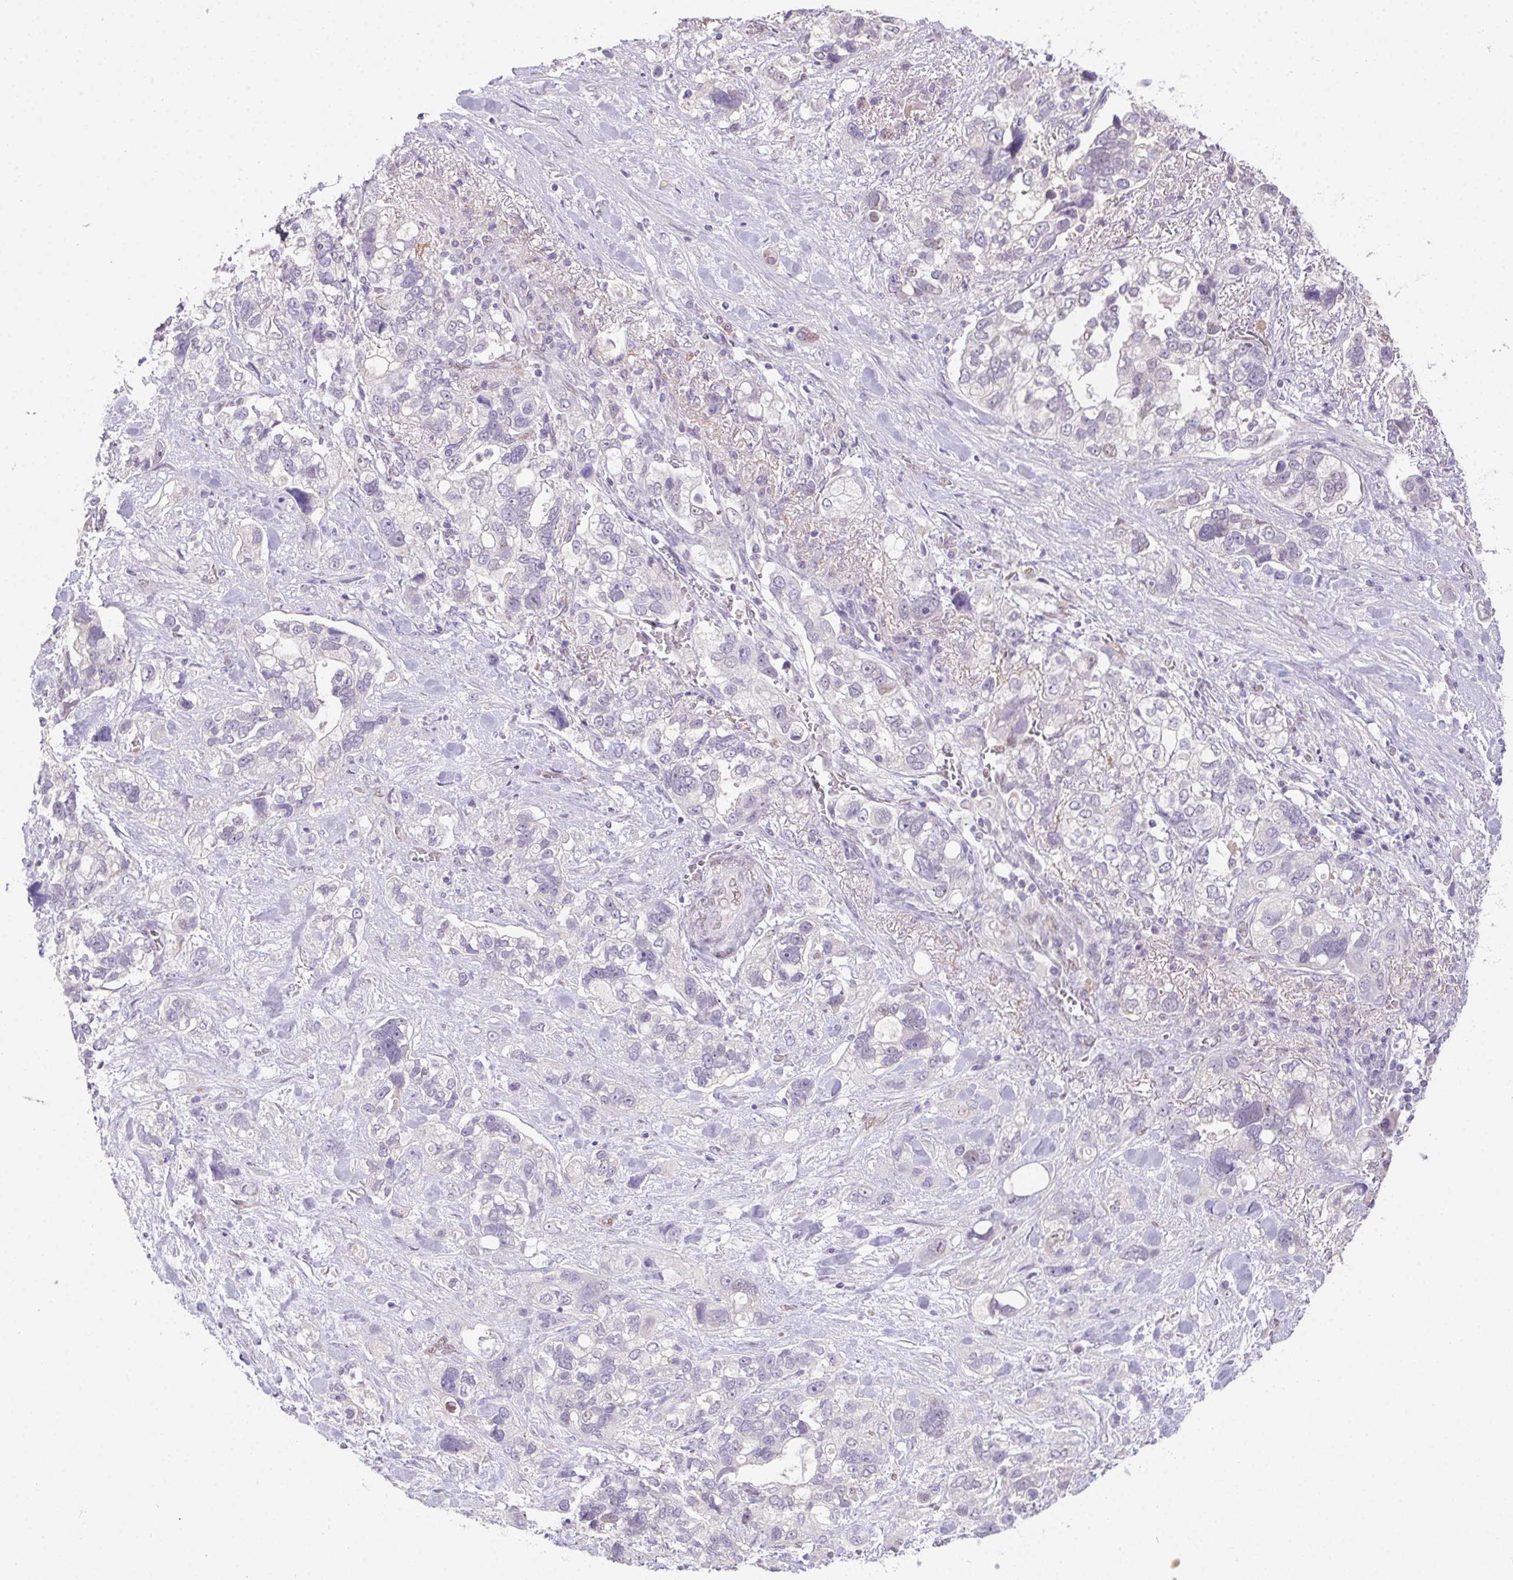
{"staining": {"intensity": "negative", "quantity": "none", "location": "none"}, "tissue": "stomach cancer", "cell_type": "Tumor cells", "image_type": "cancer", "snomed": [{"axis": "morphology", "description": "Adenocarcinoma, NOS"}, {"axis": "topography", "description": "Stomach, upper"}], "caption": "This is an immunohistochemistry (IHC) histopathology image of stomach cancer. There is no staining in tumor cells.", "gene": "SP9", "patient": {"sex": "female", "age": 81}}